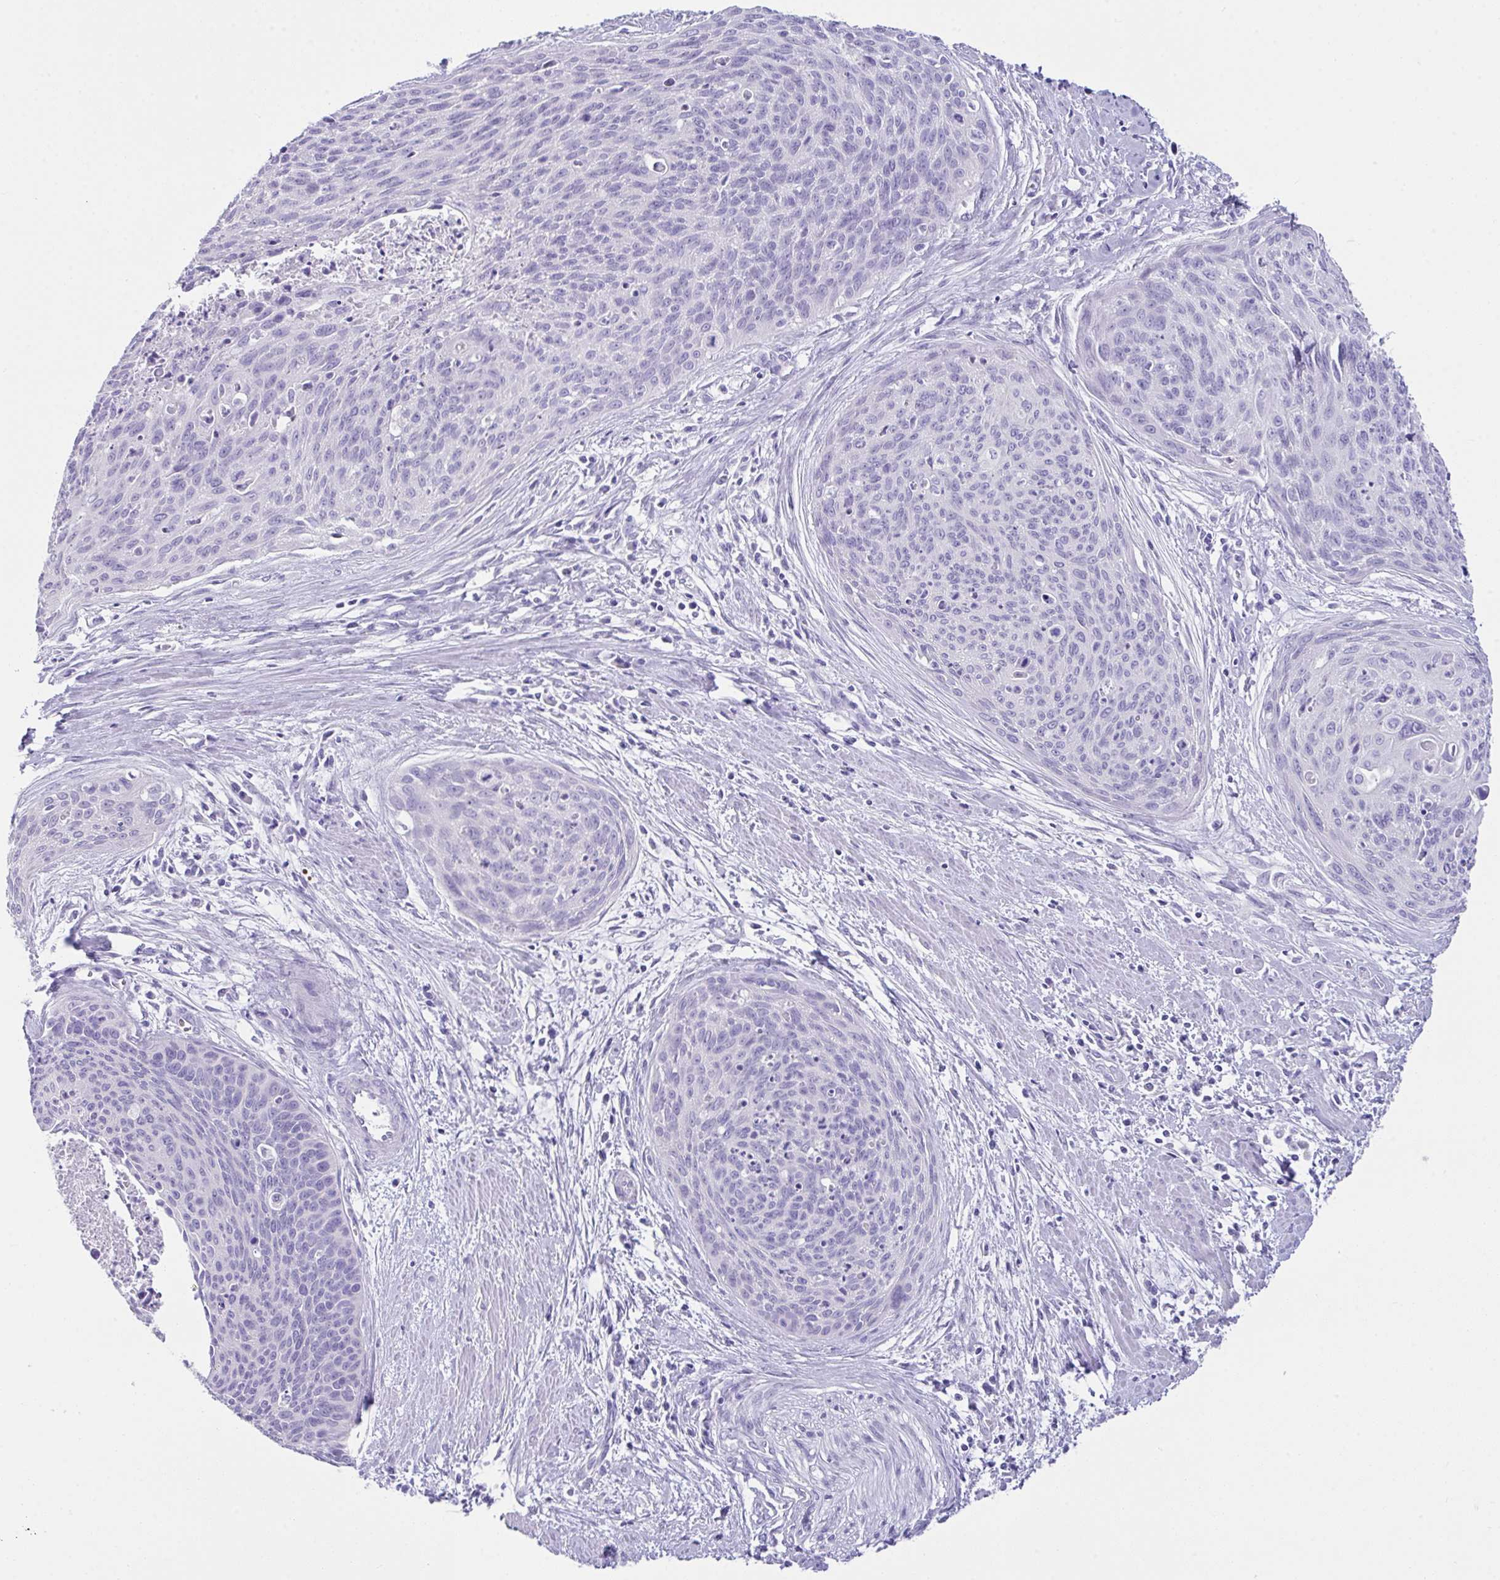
{"staining": {"intensity": "negative", "quantity": "none", "location": "none"}, "tissue": "cervical cancer", "cell_type": "Tumor cells", "image_type": "cancer", "snomed": [{"axis": "morphology", "description": "Squamous cell carcinoma, NOS"}, {"axis": "topography", "description": "Cervix"}], "caption": "Immunohistochemical staining of human cervical squamous cell carcinoma exhibits no significant positivity in tumor cells. (Immunohistochemistry, brightfield microscopy, high magnification).", "gene": "LGALS4", "patient": {"sex": "female", "age": 55}}